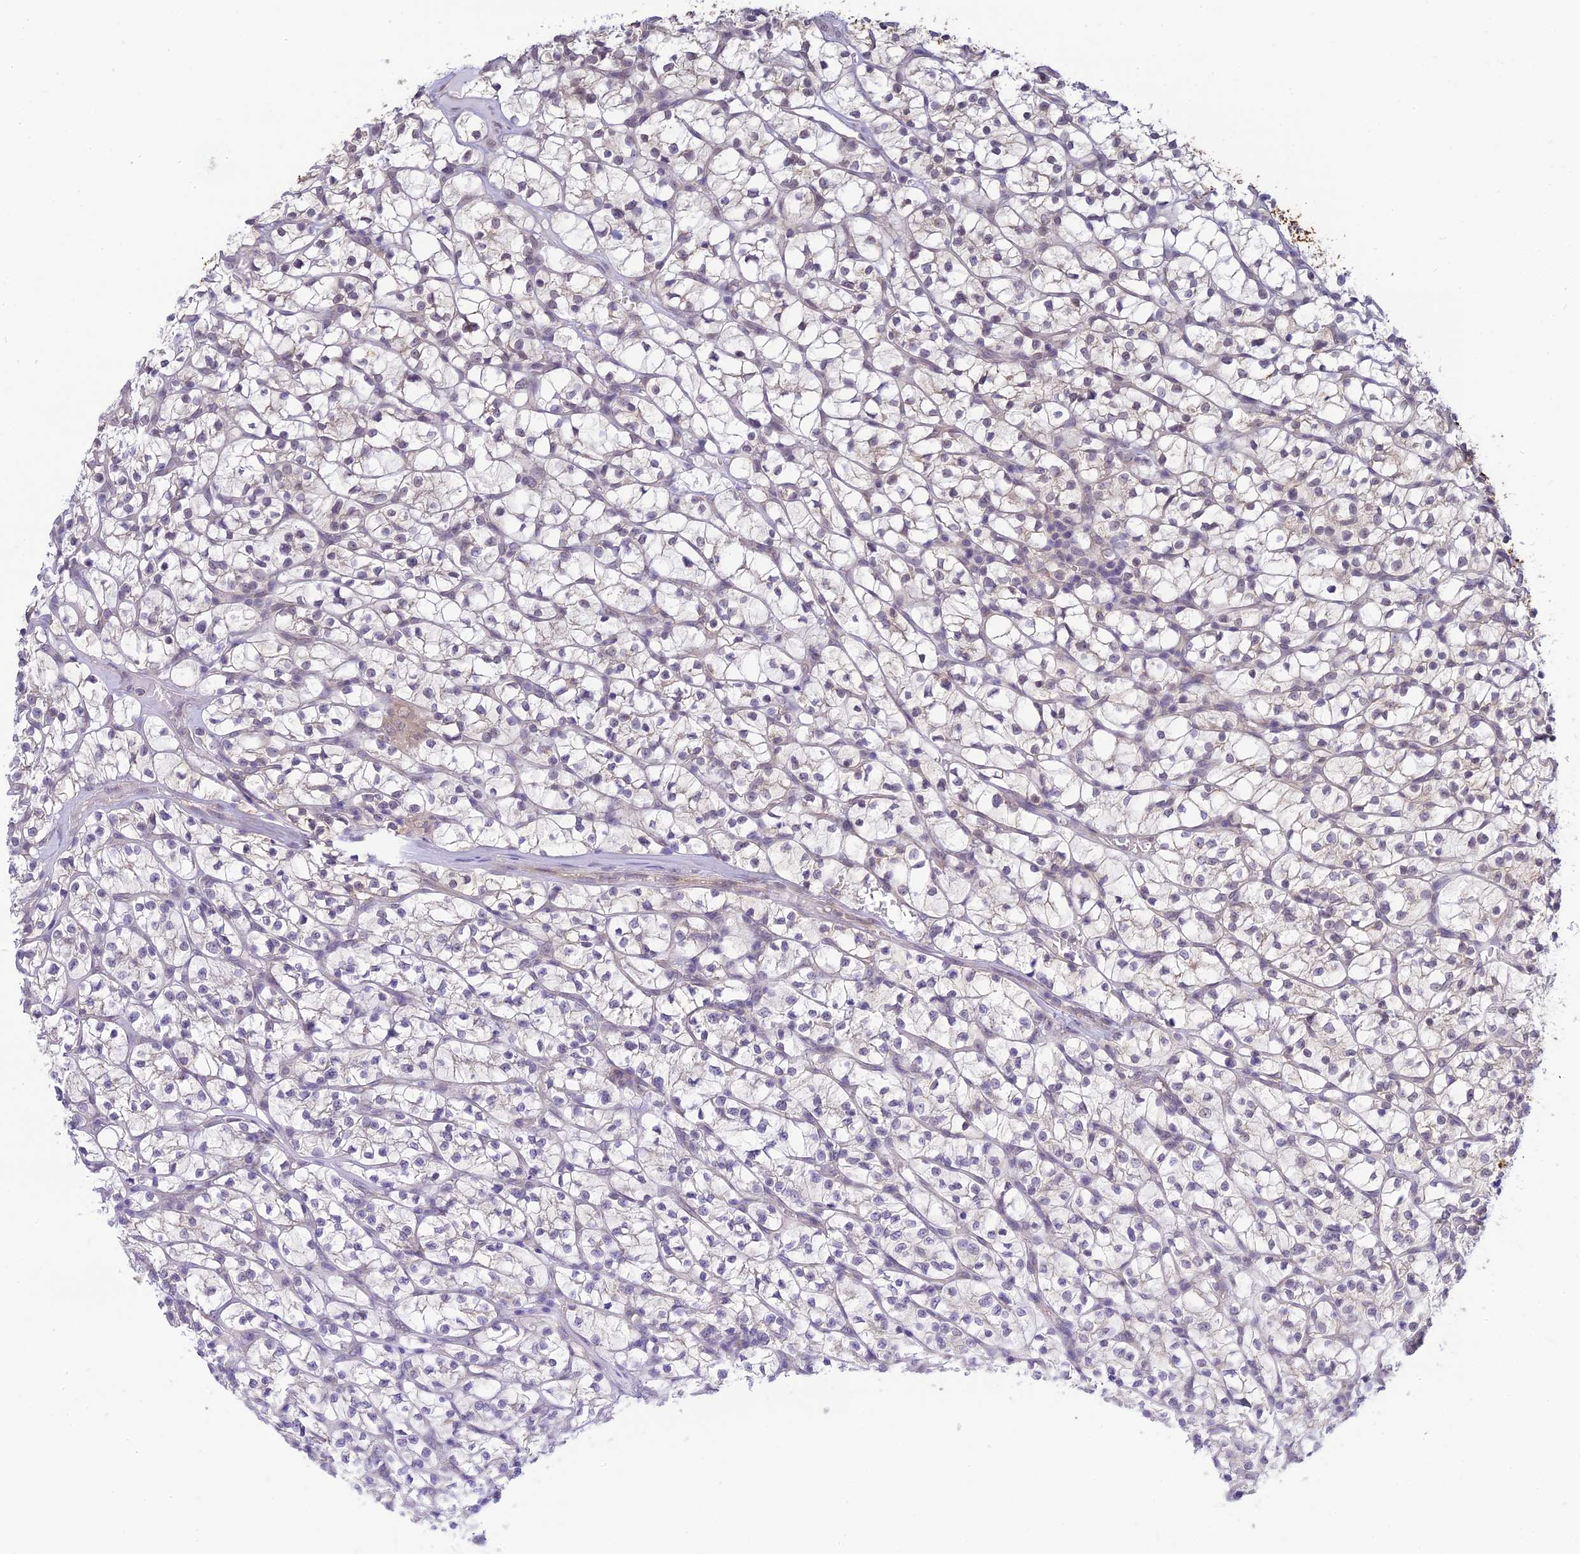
{"staining": {"intensity": "negative", "quantity": "none", "location": "none"}, "tissue": "renal cancer", "cell_type": "Tumor cells", "image_type": "cancer", "snomed": [{"axis": "morphology", "description": "Adenocarcinoma, NOS"}, {"axis": "topography", "description": "Kidney"}], "caption": "Tumor cells show no significant expression in renal cancer.", "gene": "SKIC8", "patient": {"sex": "female", "age": 64}}